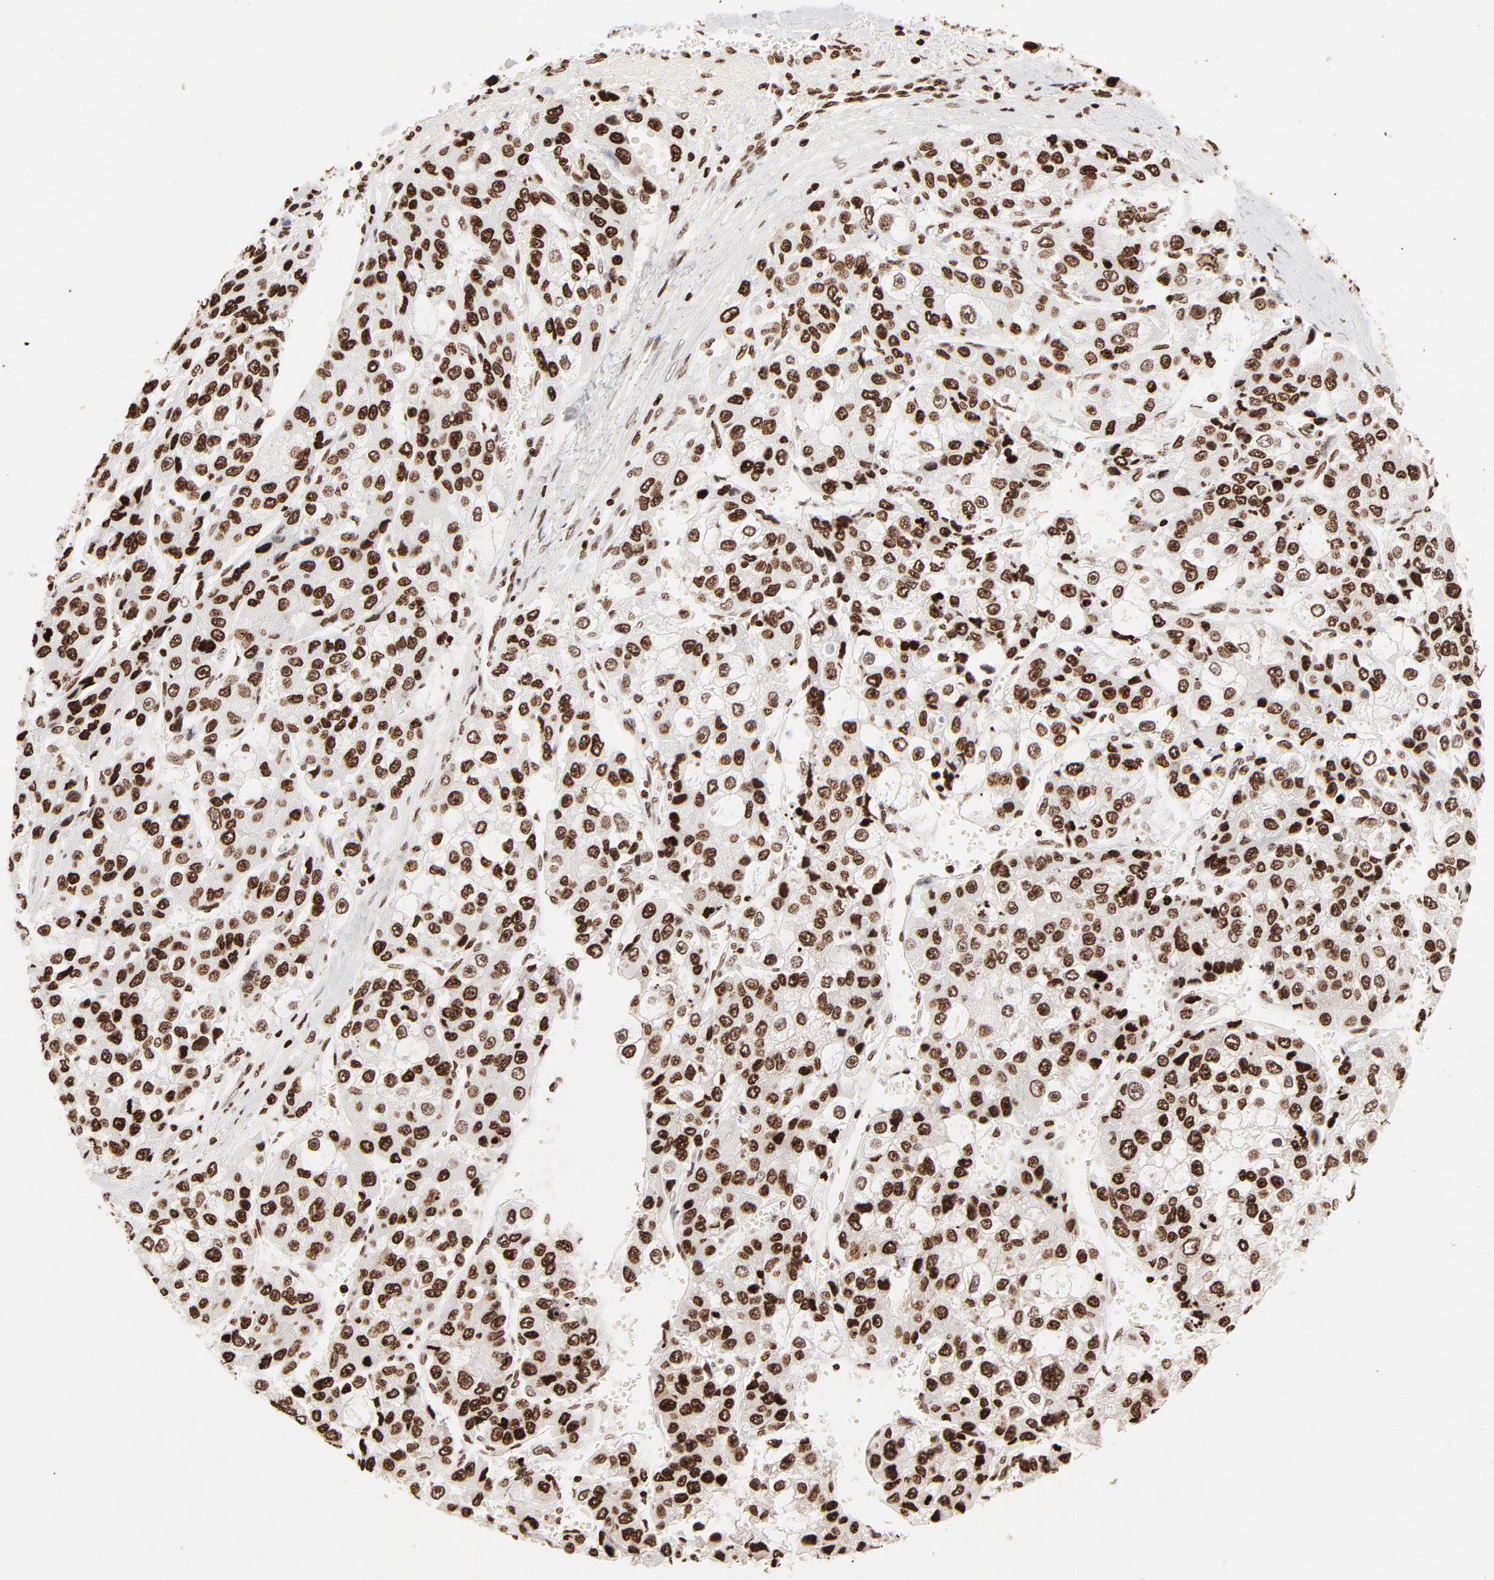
{"staining": {"intensity": "strong", "quantity": ">75%", "location": "nuclear"}, "tissue": "liver cancer", "cell_type": "Tumor cells", "image_type": "cancer", "snomed": [{"axis": "morphology", "description": "Carcinoma, Hepatocellular, NOS"}, {"axis": "topography", "description": "Liver"}], "caption": "DAB (3,3'-diaminobenzidine) immunohistochemical staining of human hepatocellular carcinoma (liver) shows strong nuclear protein expression in approximately >75% of tumor cells.", "gene": "HMGB2", "patient": {"sex": "female", "age": 66}}